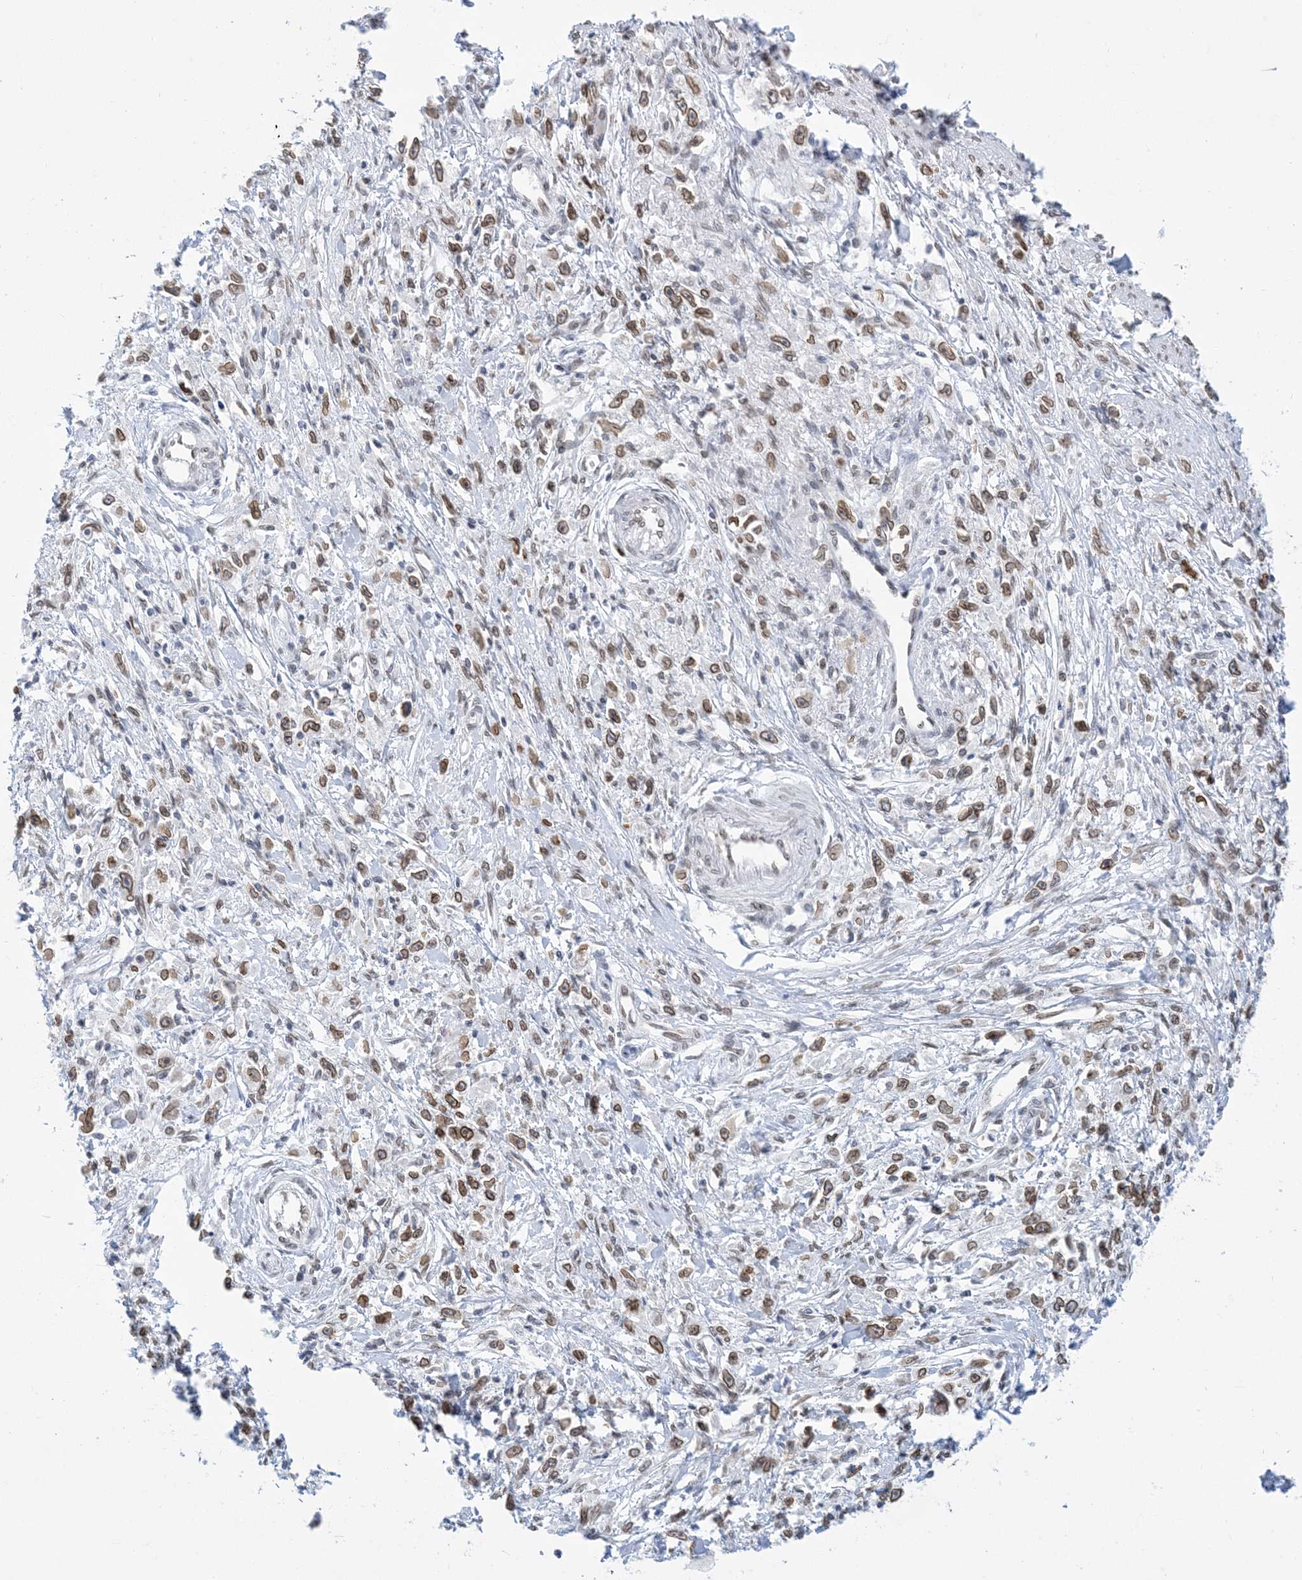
{"staining": {"intensity": "moderate", "quantity": ">75%", "location": "cytoplasmic/membranous,nuclear"}, "tissue": "stomach cancer", "cell_type": "Tumor cells", "image_type": "cancer", "snomed": [{"axis": "morphology", "description": "Adenocarcinoma, NOS"}, {"axis": "topography", "description": "Stomach"}], "caption": "Tumor cells show medium levels of moderate cytoplasmic/membranous and nuclear positivity in approximately >75% of cells in adenocarcinoma (stomach). (brown staining indicates protein expression, while blue staining denotes nuclei).", "gene": "PCYT1A", "patient": {"sex": "female", "age": 59}}